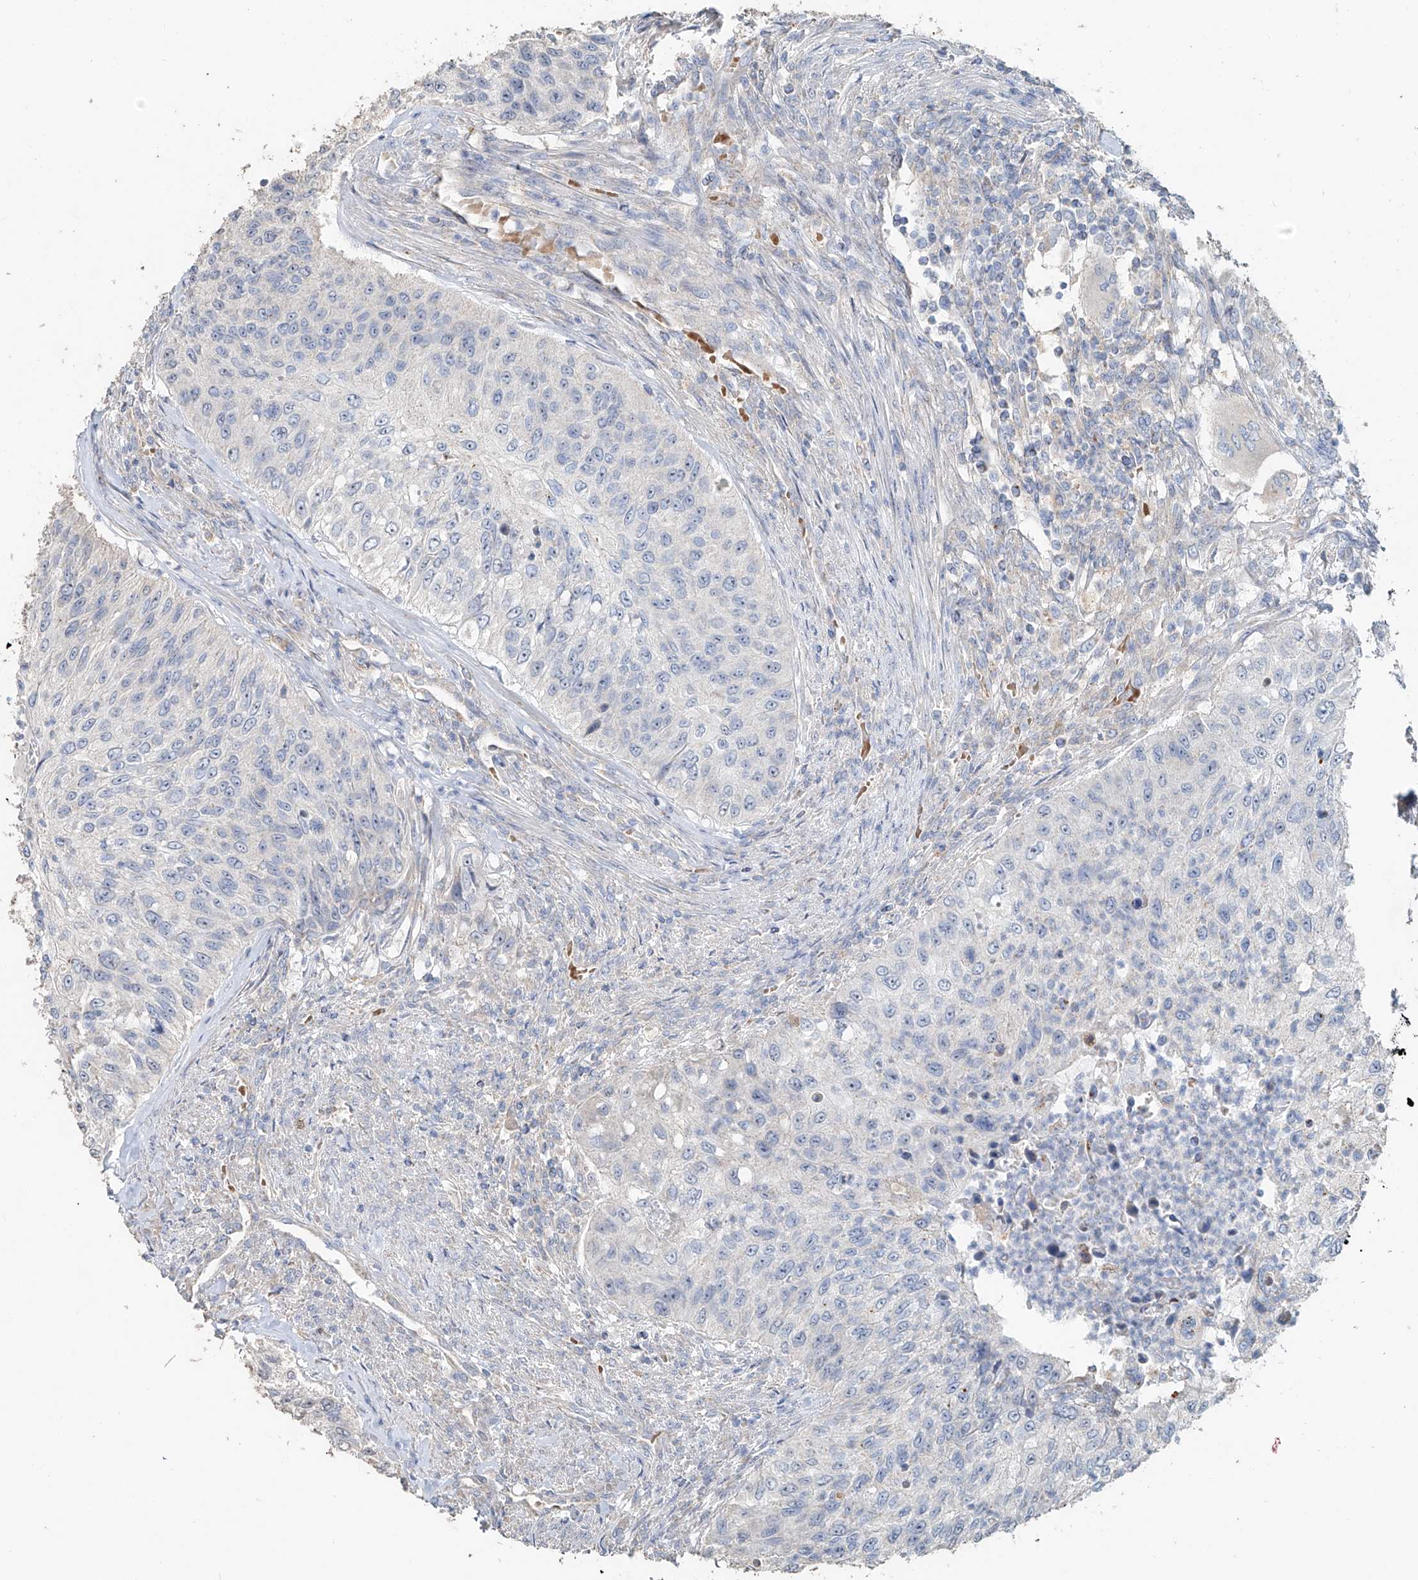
{"staining": {"intensity": "negative", "quantity": "none", "location": "none"}, "tissue": "urothelial cancer", "cell_type": "Tumor cells", "image_type": "cancer", "snomed": [{"axis": "morphology", "description": "Urothelial carcinoma, High grade"}, {"axis": "topography", "description": "Urinary bladder"}], "caption": "High-grade urothelial carcinoma stained for a protein using immunohistochemistry (IHC) reveals no positivity tumor cells.", "gene": "TRIM47", "patient": {"sex": "female", "age": 60}}